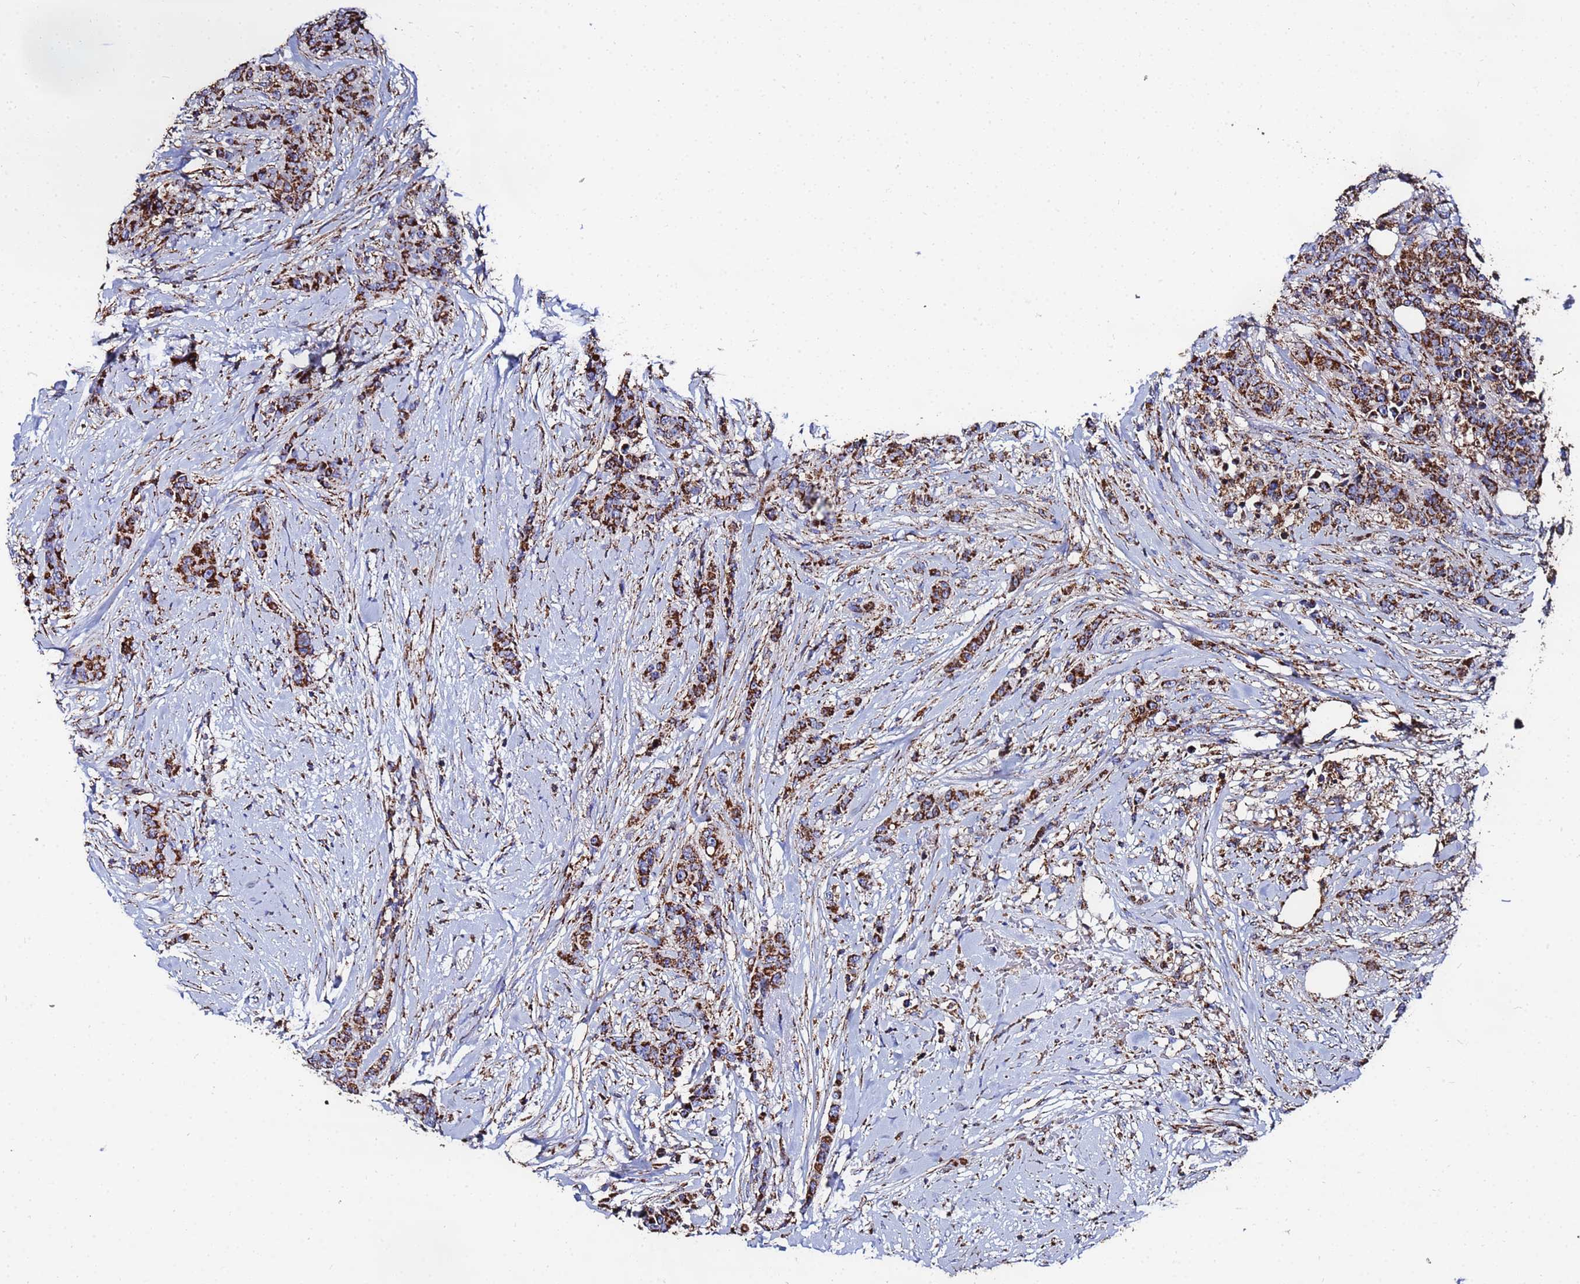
{"staining": {"intensity": "strong", "quantity": ">75%", "location": "cytoplasmic/membranous"}, "tissue": "breast cancer", "cell_type": "Tumor cells", "image_type": "cancer", "snomed": [{"axis": "morphology", "description": "Duct carcinoma"}, {"axis": "topography", "description": "Breast"}], "caption": "Immunohistochemical staining of breast cancer shows high levels of strong cytoplasmic/membranous protein expression in about >75% of tumor cells.", "gene": "GLUD1", "patient": {"sex": "female", "age": 40}}